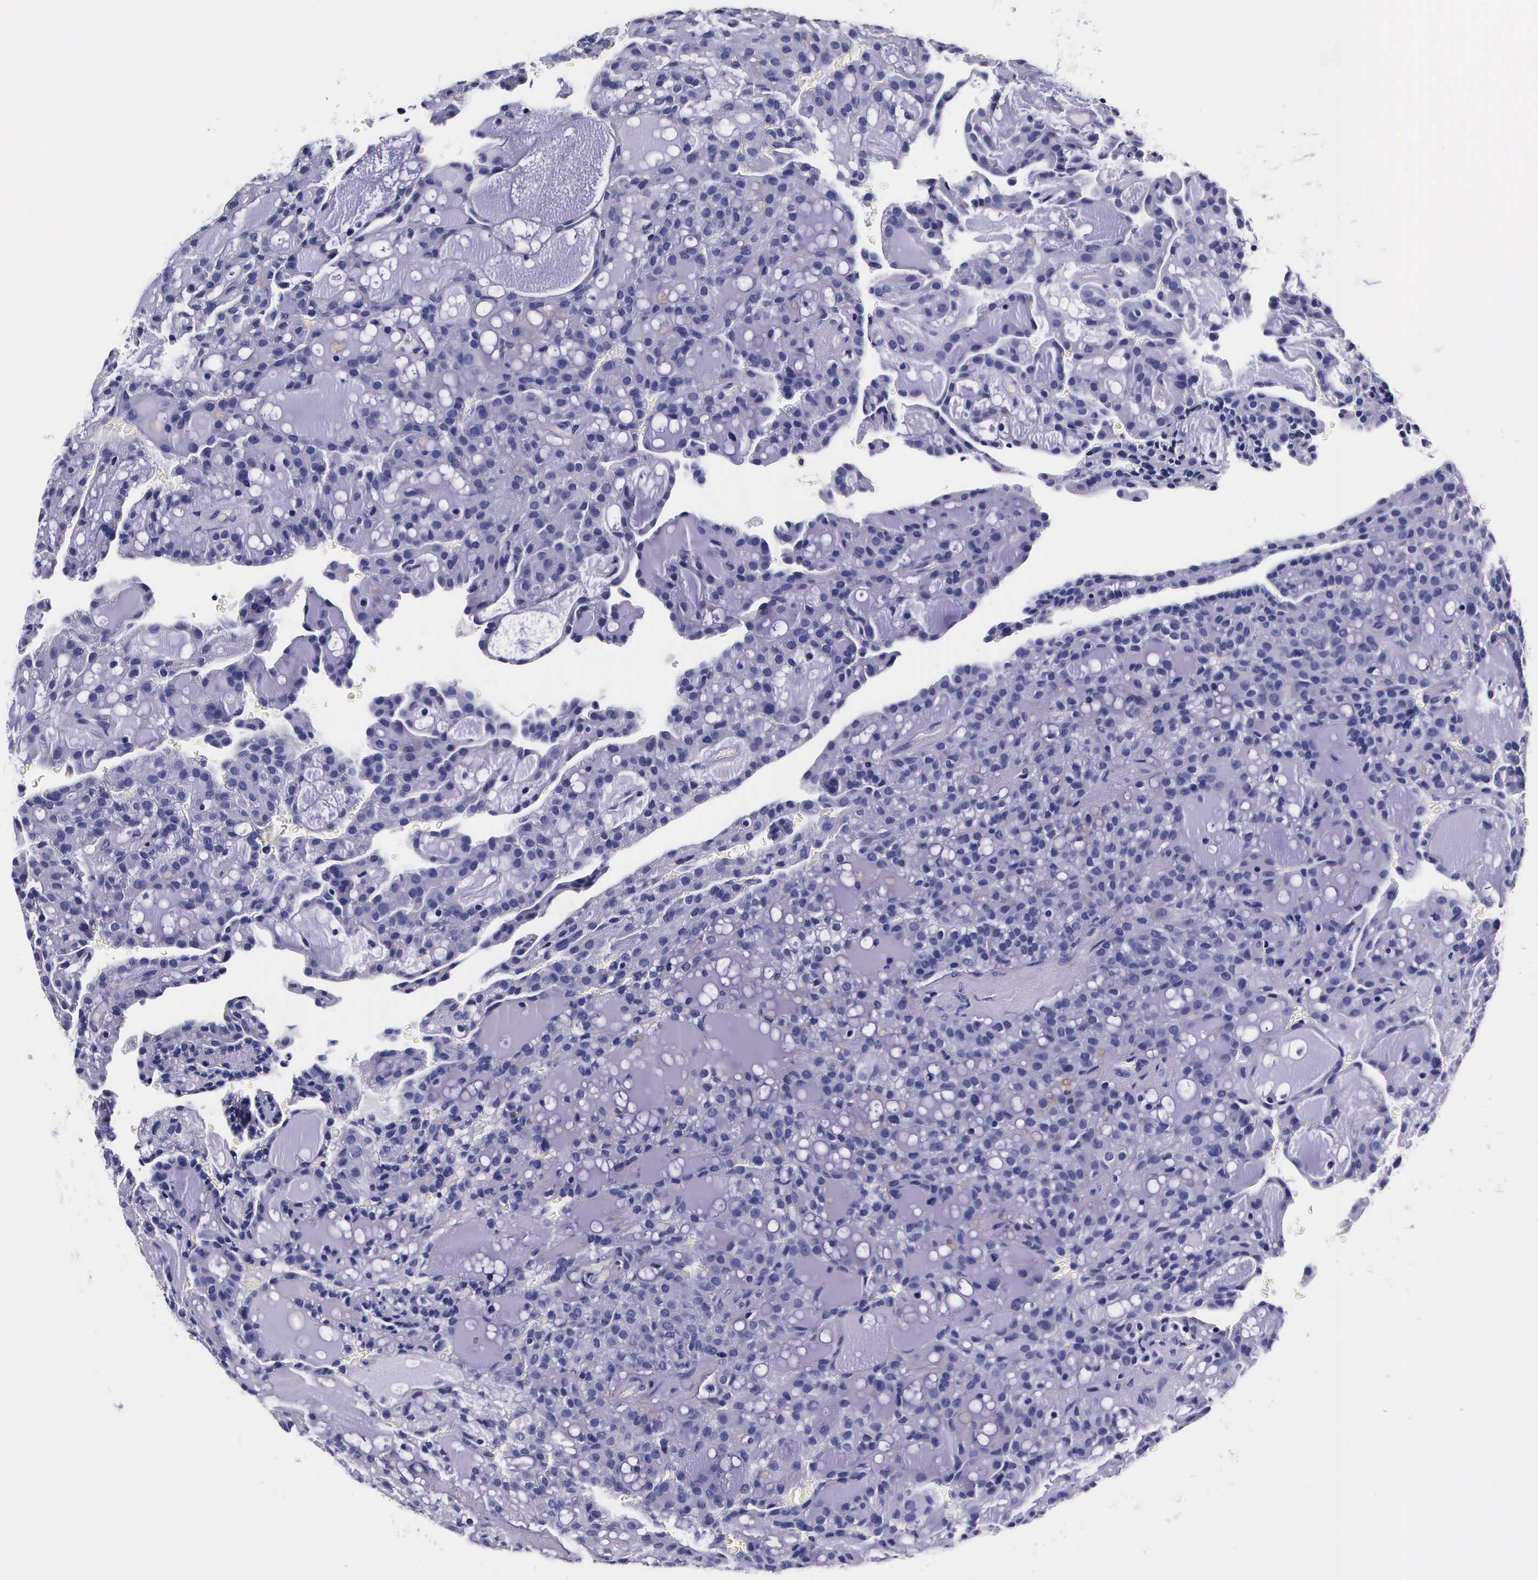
{"staining": {"intensity": "negative", "quantity": "none", "location": "none"}, "tissue": "renal cancer", "cell_type": "Tumor cells", "image_type": "cancer", "snomed": [{"axis": "morphology", "description": "Adenocarcinoma, NOS"}, {"axis": "topography", "description": "Kidney"}], "caption": "This is an immunohistochemistry photomicrograph of human adenocarcinoma (renal). There is no expression in tumor cells.", "gene": "IAPP", "patient": {"sex": "male", "age": 63}}